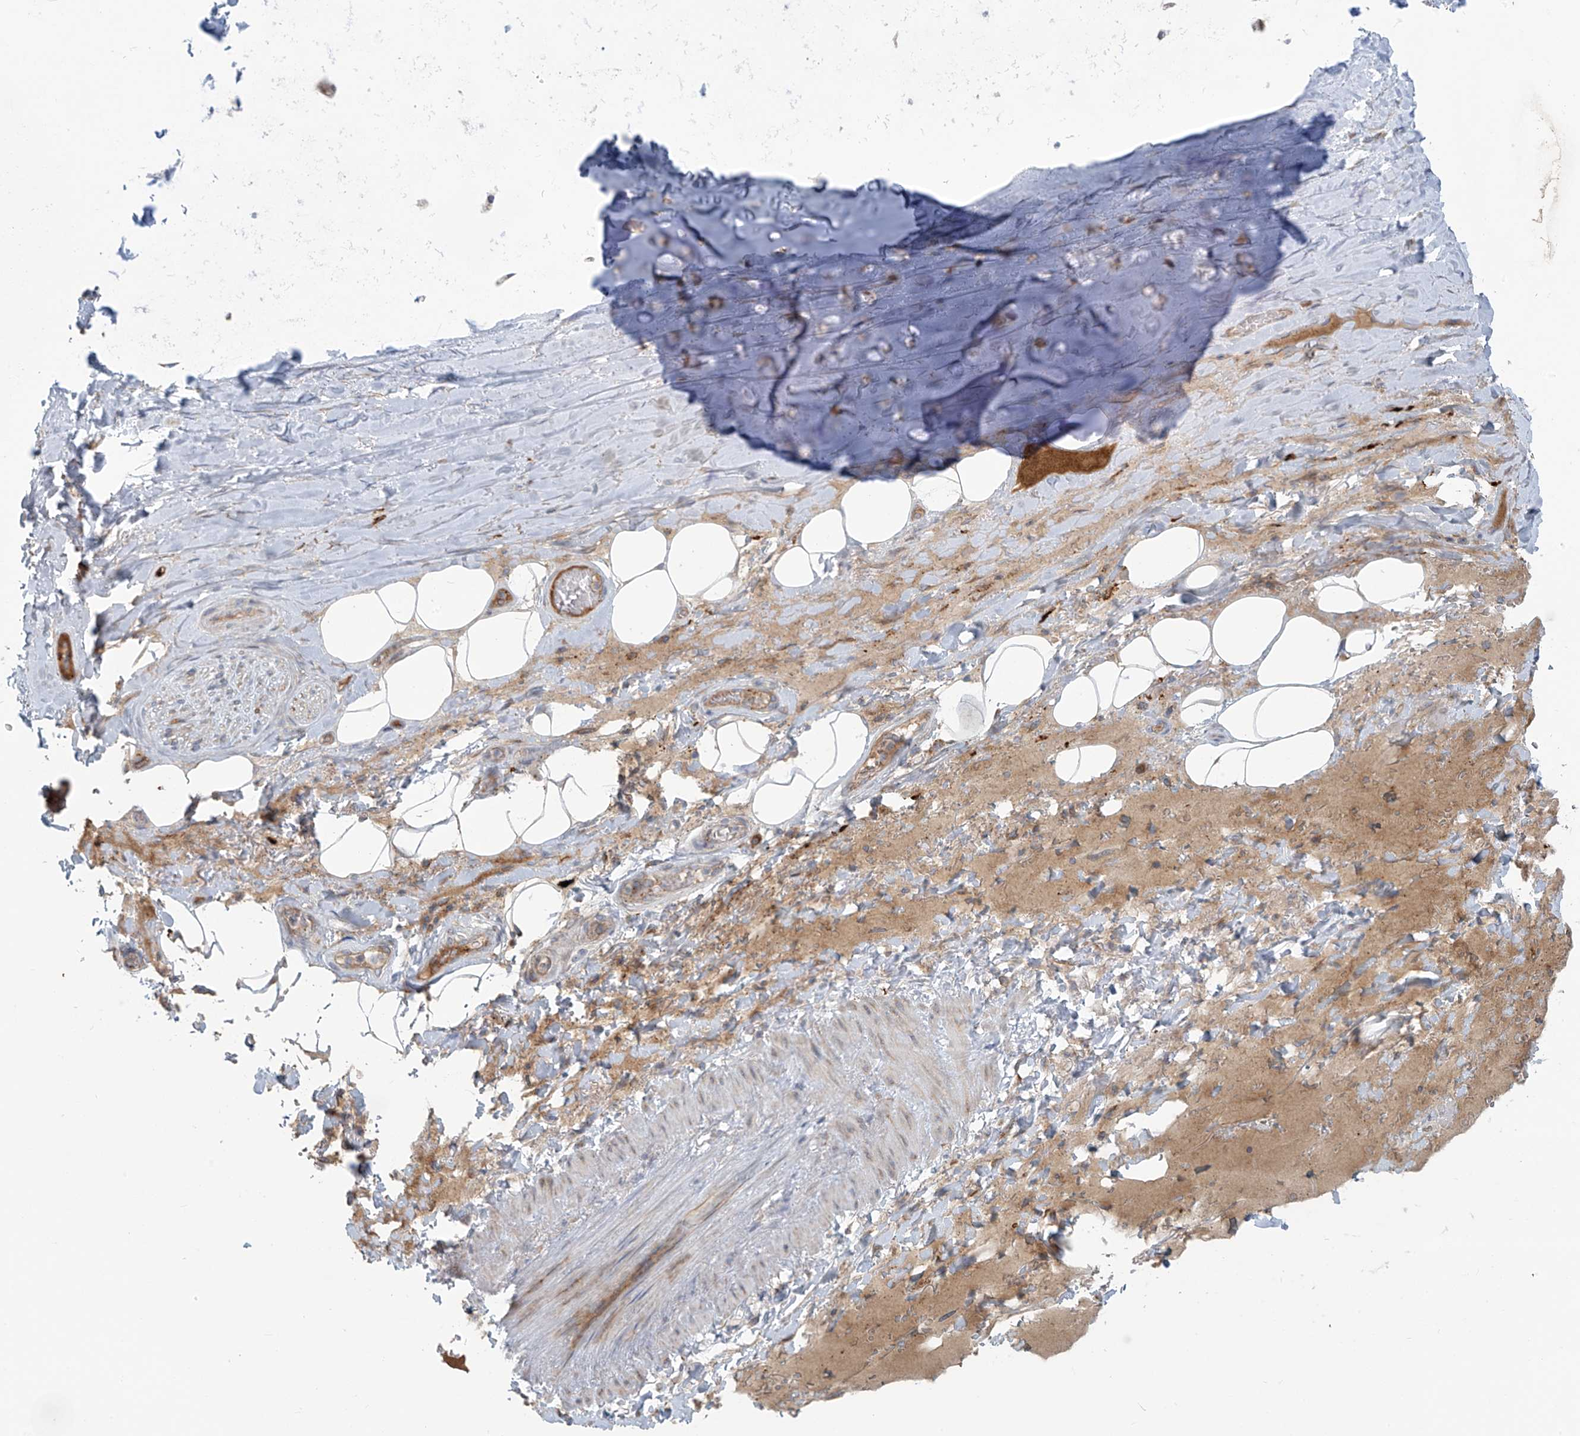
{"staining": {"intensity": "weak", "quantity": "25%-75%", "location": "cytoplasmic/membranous"}, "tissue": "adipose tissue", "cell_type": "Adipocytes", "image_type": "normal", "snomed": [{"axis": "morphology", "description": "Normal tissue, NOS"}, {"axis": "topography", "description": "Cartilage tissue"}], "caption": "Immunohistochemistry (IHC) photomicrograph of unremarkable adipose tissue: human adipose tissue stained using immunohistochemistry exhibits low levels of weak protein expression localized specifically in the cytoplasmic/membranous of adipocytes, appearing as a cytoplasmic/membranous brown color.", "gene": "LZTS3", "patient": {"sex": "female", "age": 63}}